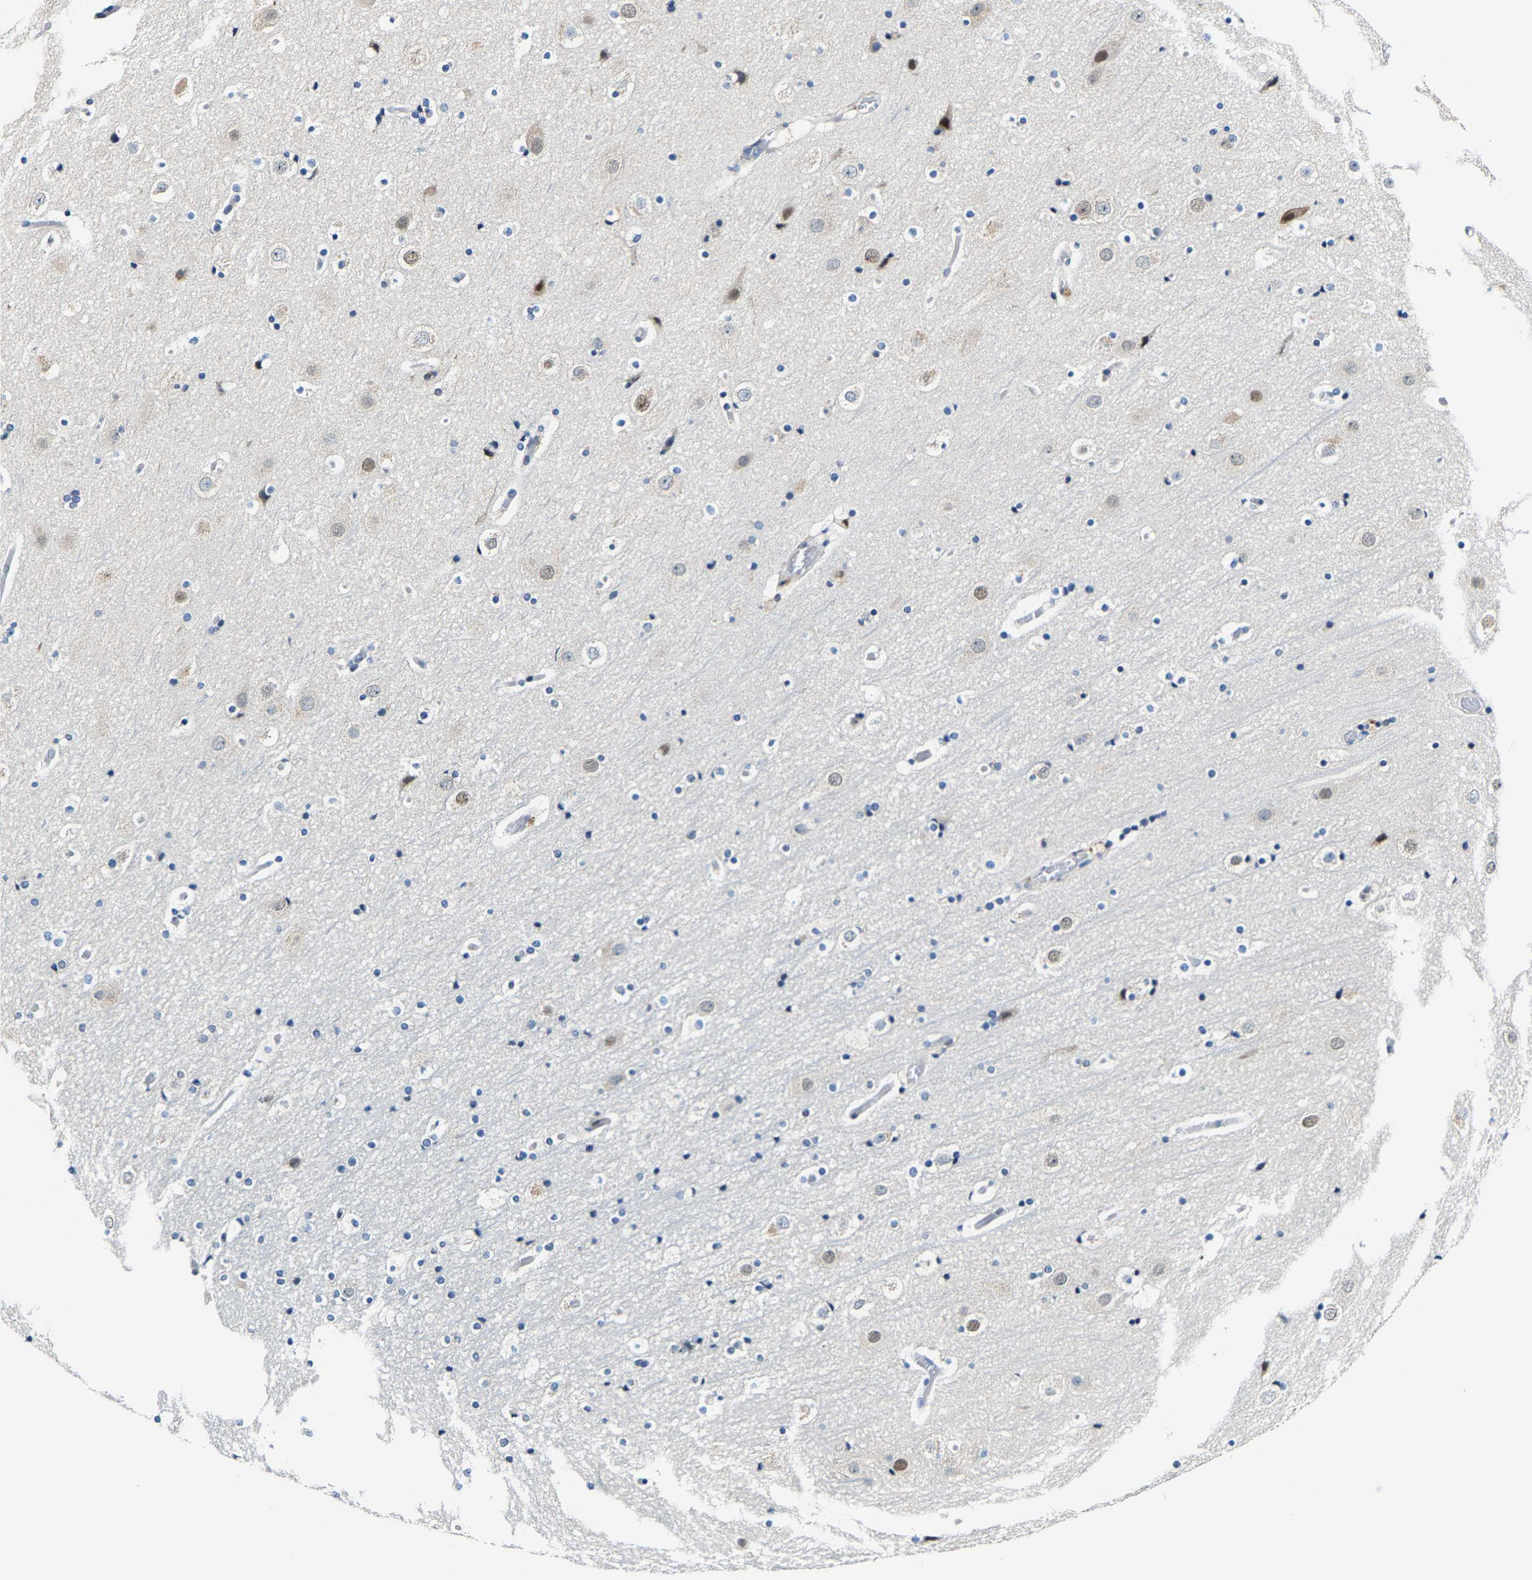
{"staining": {"intensity": "negative", "quantity": "none", "location": "none"}, "tissue": "cerebral cortex", "cell_type": "Endothelial cells", "image_type": "normal", "snomed": [{"axis": "morphology", "description": "Normal tissue, NOS"}, {"axis": "topography", "description": "Cerebral cortex"}], "caption": "Endothelial cells are negative for protein expression in unremarkable human cerebral cortex. (DAB (3,3'-diaminobenzidine) immunohistochemistry visualized using brightfield microscopy, high magnification).", "gene": "METTL1", "patient": {"sex": "male", "age": 57}}